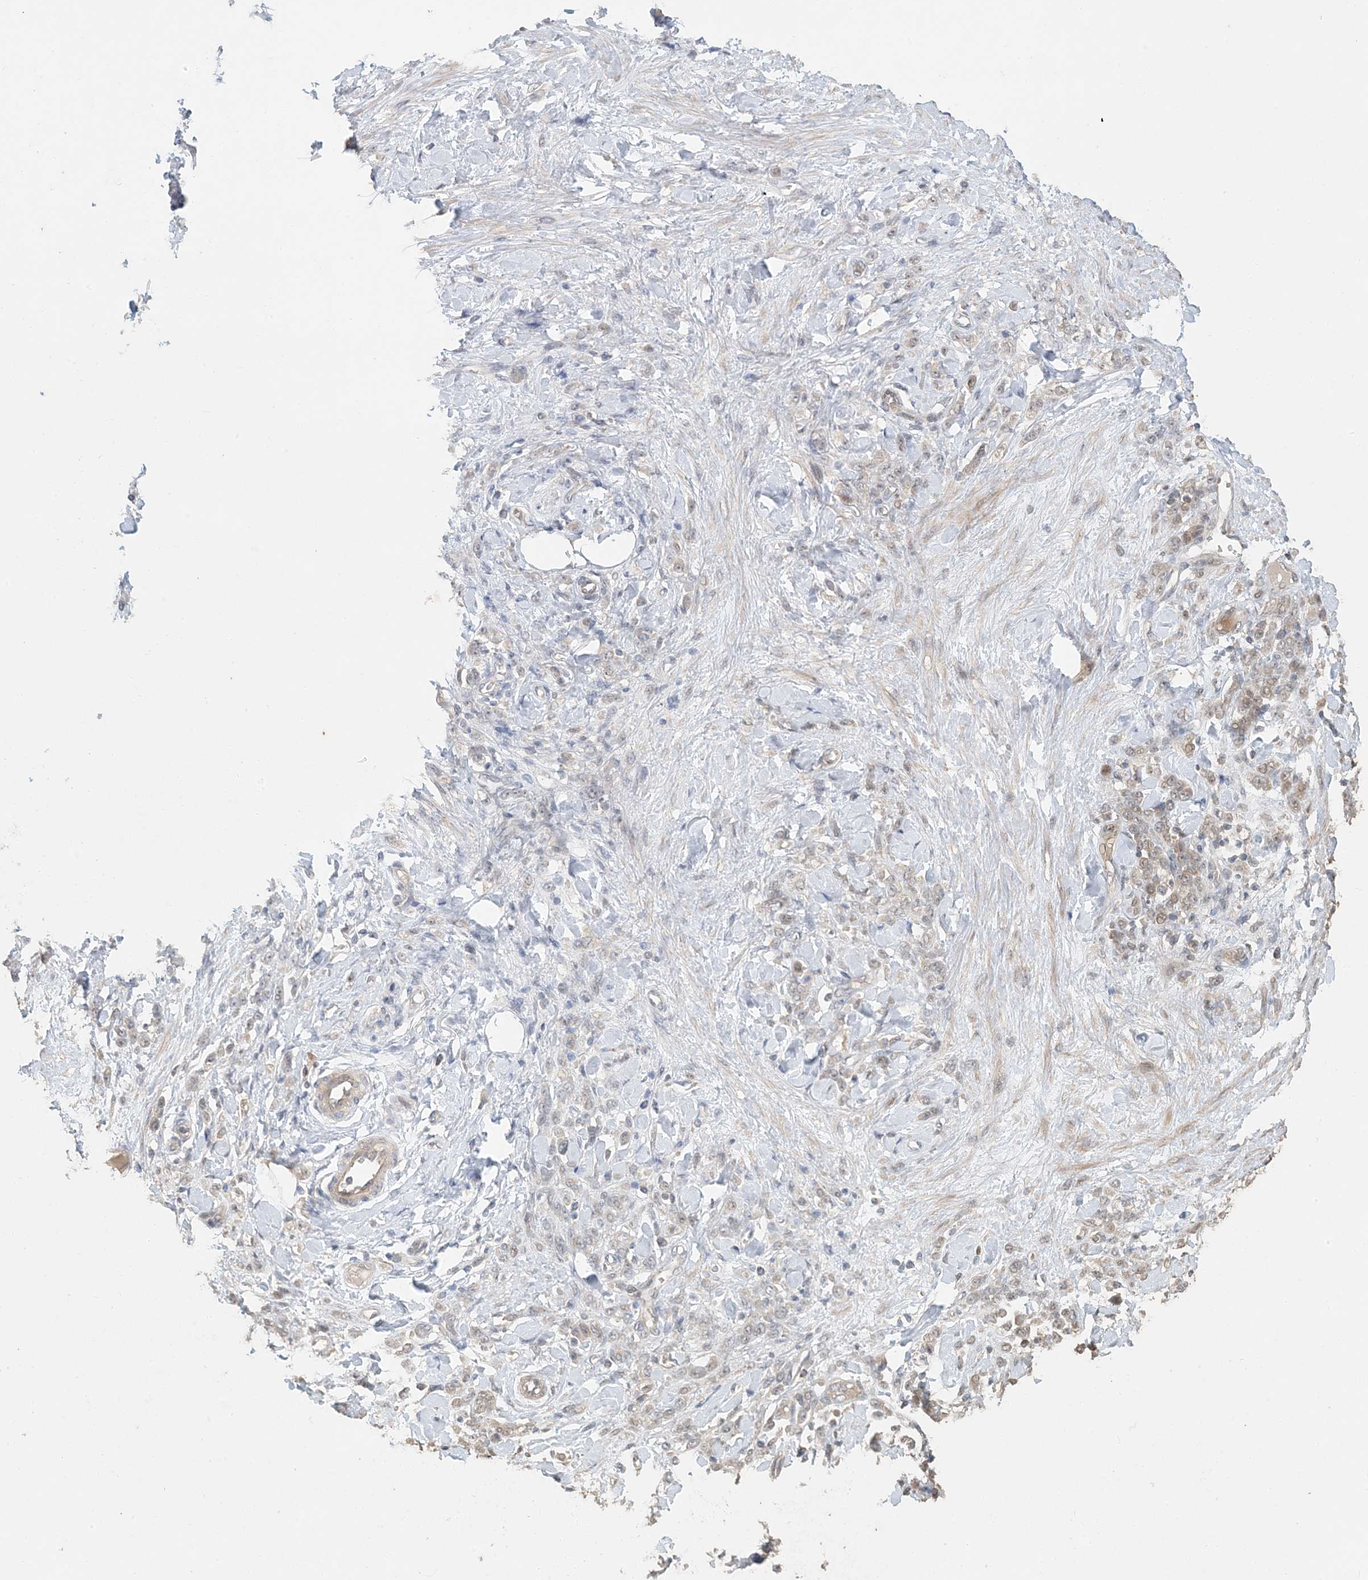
{"staining": {"intensity": "weak", "quantity": "<25%", "location": "cytoplasmic/membranous,nuclear"}, "tissue": "stomach cancer", "cell_type": "Tumor cells", "image_type": "cancer", "snomed": [{"axis": "morphology", "description": "Normal tissue, NOS"}, {"axis": "morphology", "description": "Adenocarcinoma, NOS"}, {"axis": "topography", "description": "Stomach"}], "caption": "Tumor cells are negative for protein expression in human adenocarcinoma (stomach).", "gene": "ATP13A2", "patient": {"sex": "male", "age": 82}}